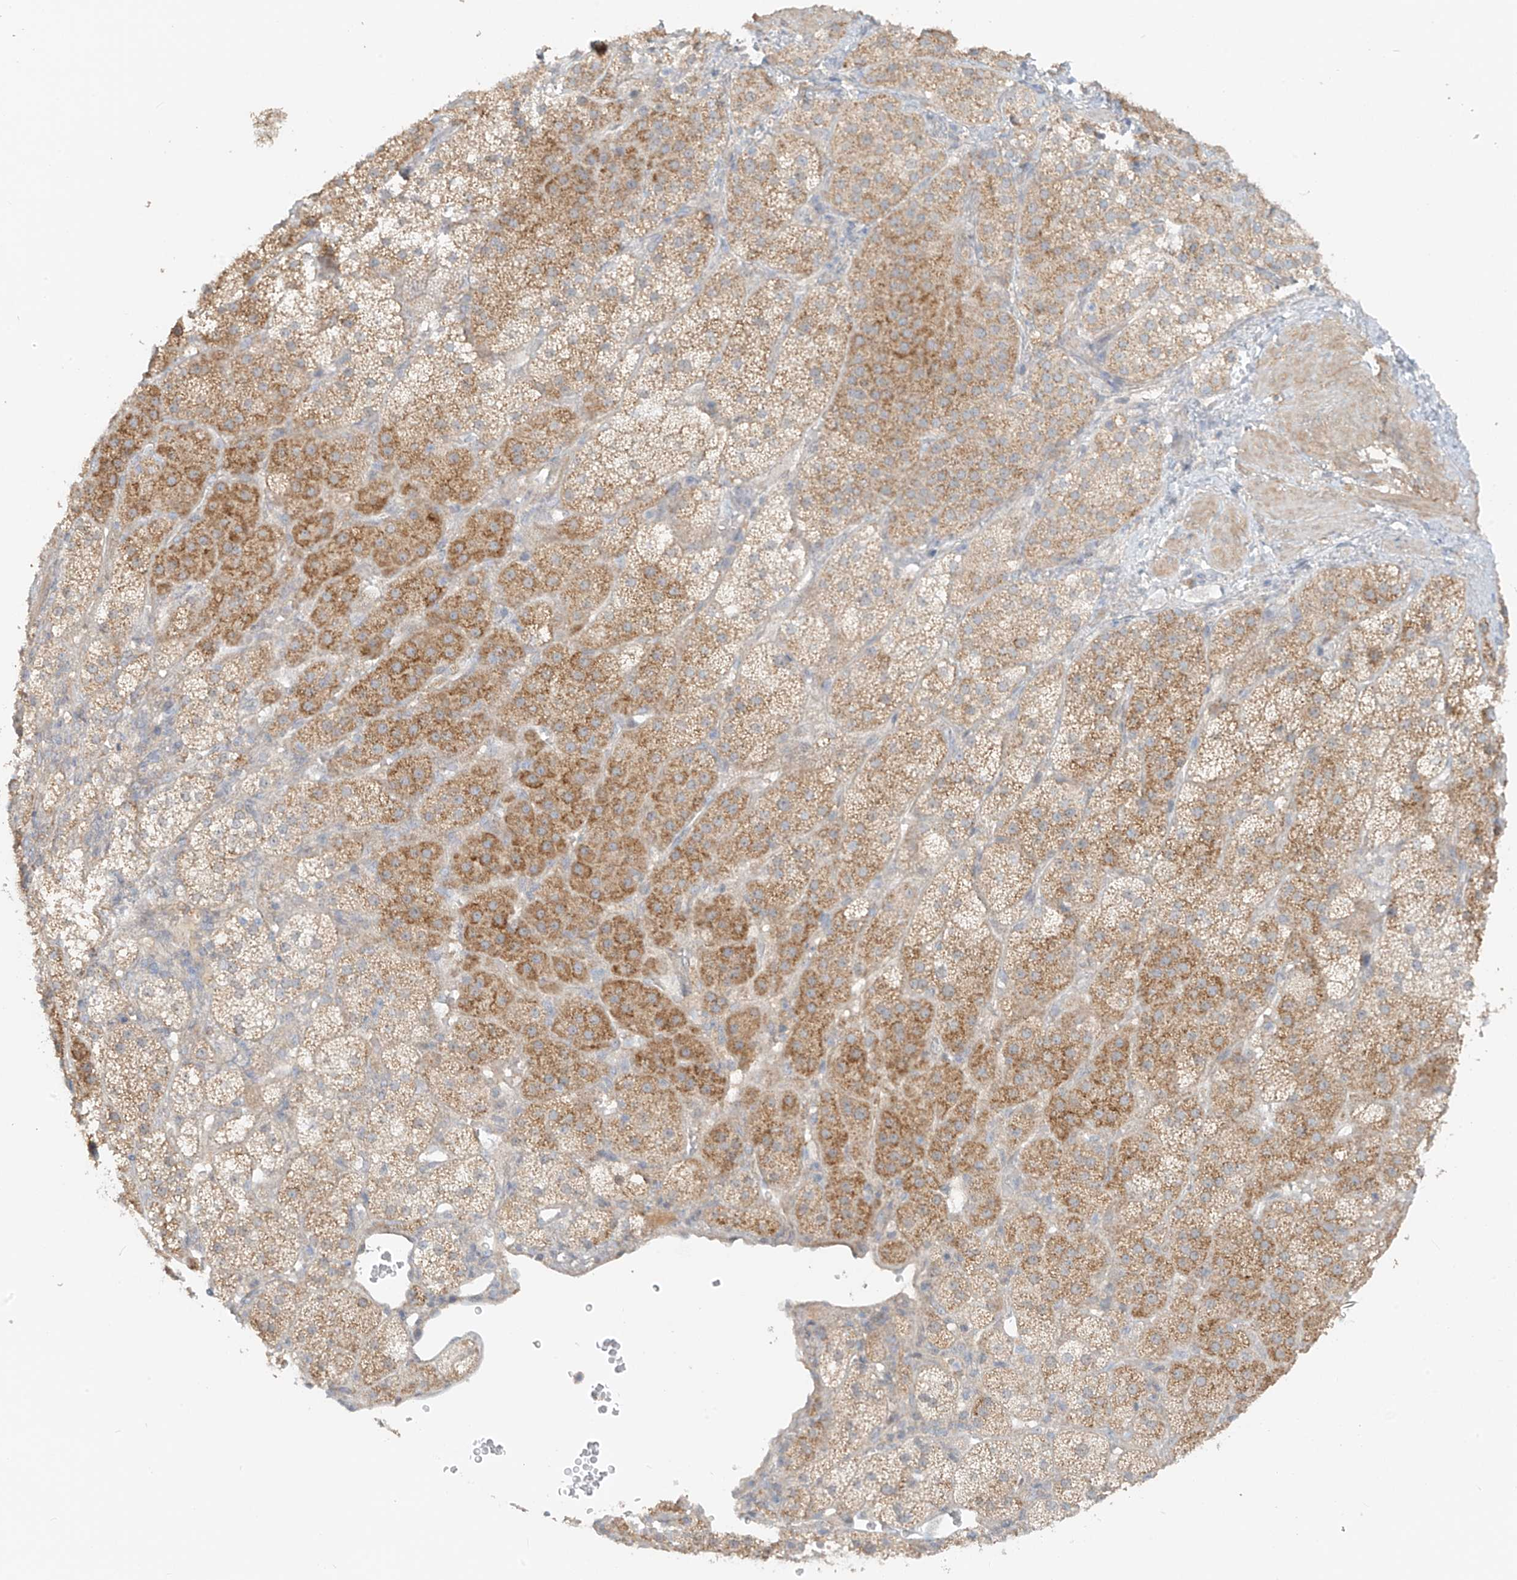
{"staining": {"intensity": "moderate", "quantity": ">75%", "location": "cytoplasmic/membranous"}, "tissue": "adrenal gland", "cell_type": "Glandular cells", "image_type": "normal", "snomed": [{"axis": "morphology", "description": "Normal tissue, NOS"}, {"axis": "topography", "description": "Adrenal gland"}], "caption": "An IHC photomicrograph of normal tissue is shown. Protein staining in brown labels moderate cytoplasmic/membranous positivity in adrenal gland within glandular cells.", "gene": "ABCD1", "patient": {"sex": "male", "age": 57}}